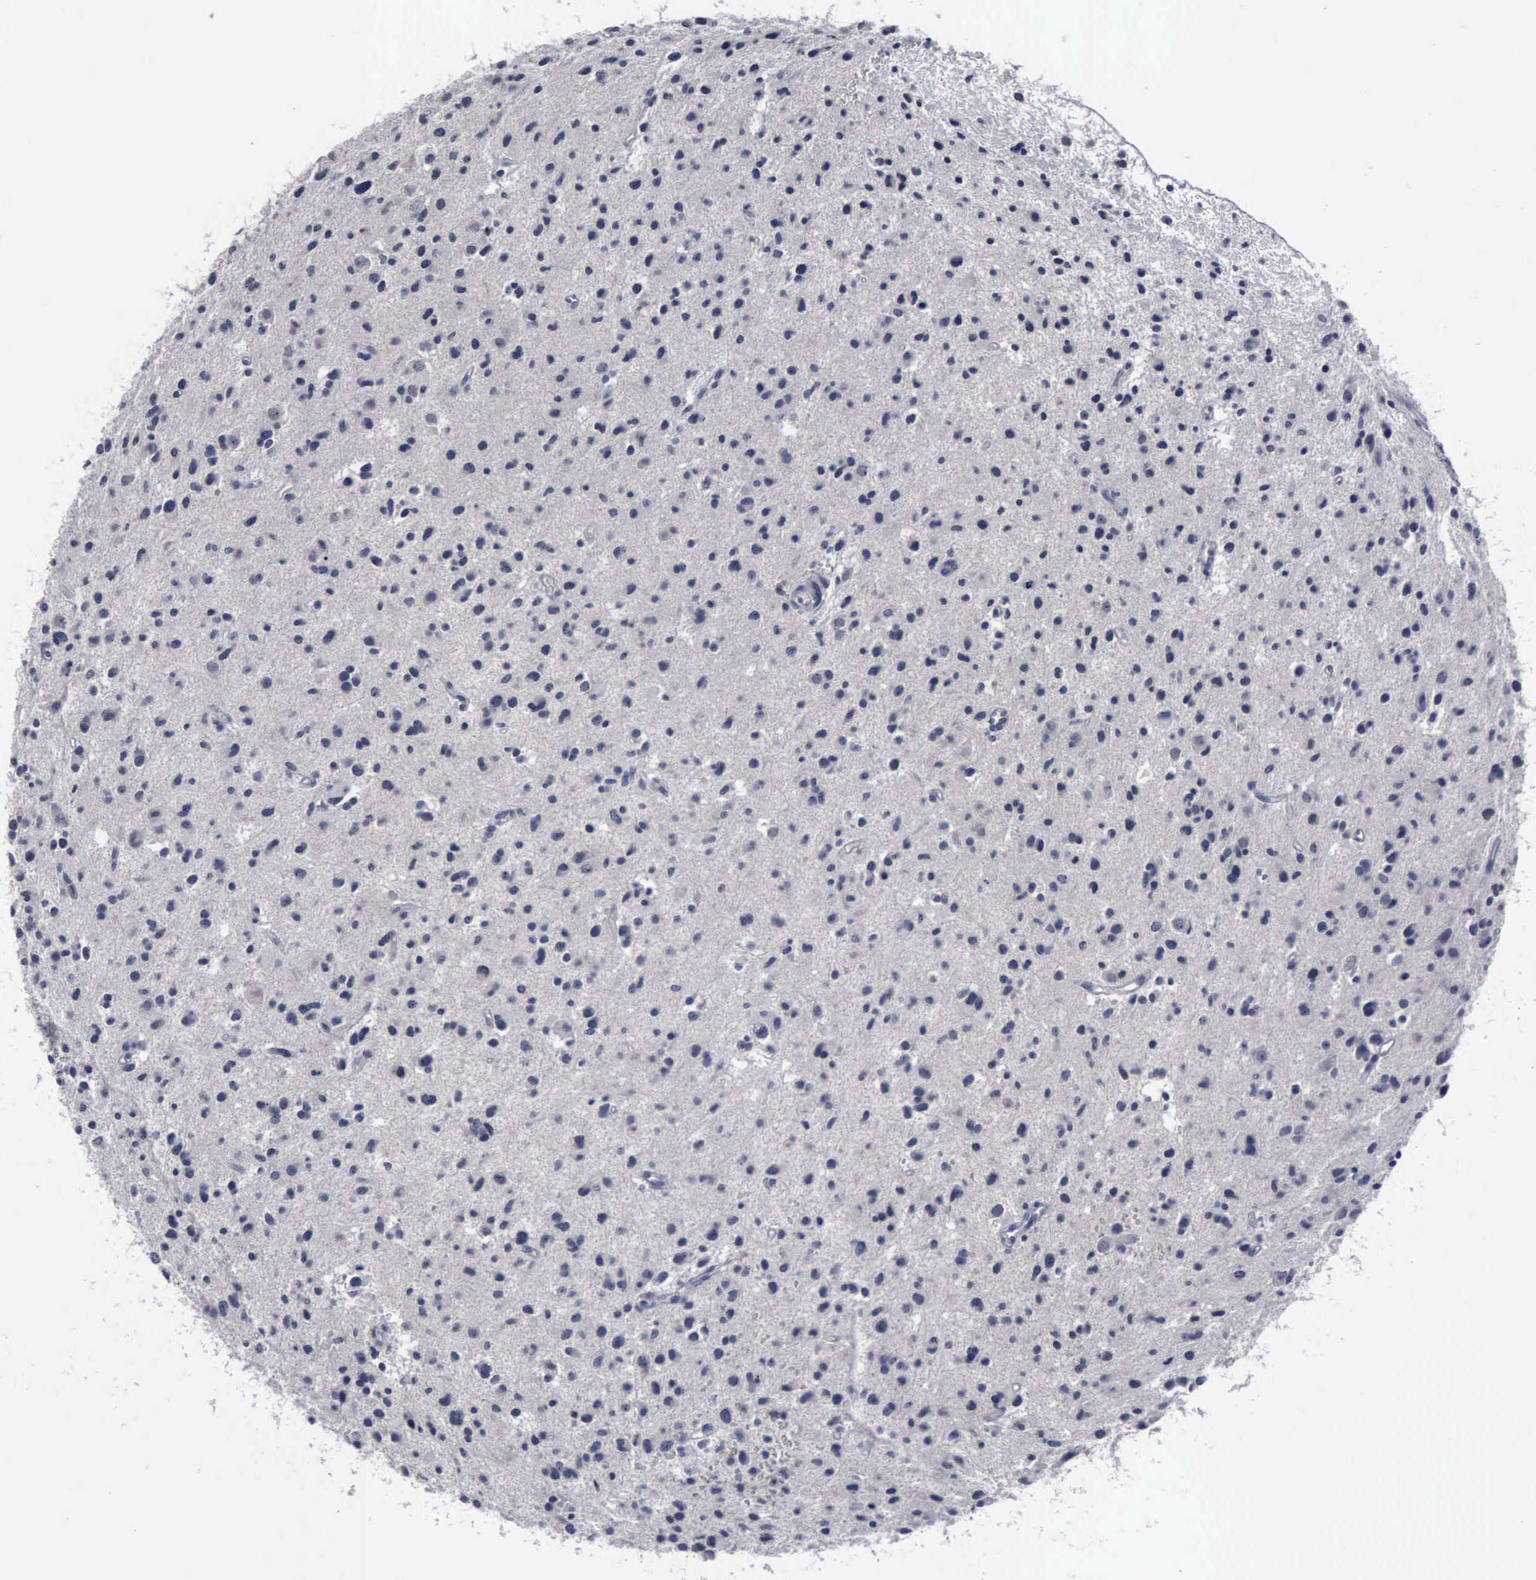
{"staining": {"intensity": "negative", "quantity": "none", "location": "none"}, "tissue": "glioma", "cell_type": "Tumor cells", "image_type": "cancer", "snomed": [{"axis": "morphology", "description": "Glioma, malignant, Low grade"}, {"axis": "topography", "description": "Brain"}], "caption": "Protein analysis of glioma exhibits no significant positivity in tumor cells.", "gene": "MYO18B", "patient": {"sex": "female", "age": 46}}